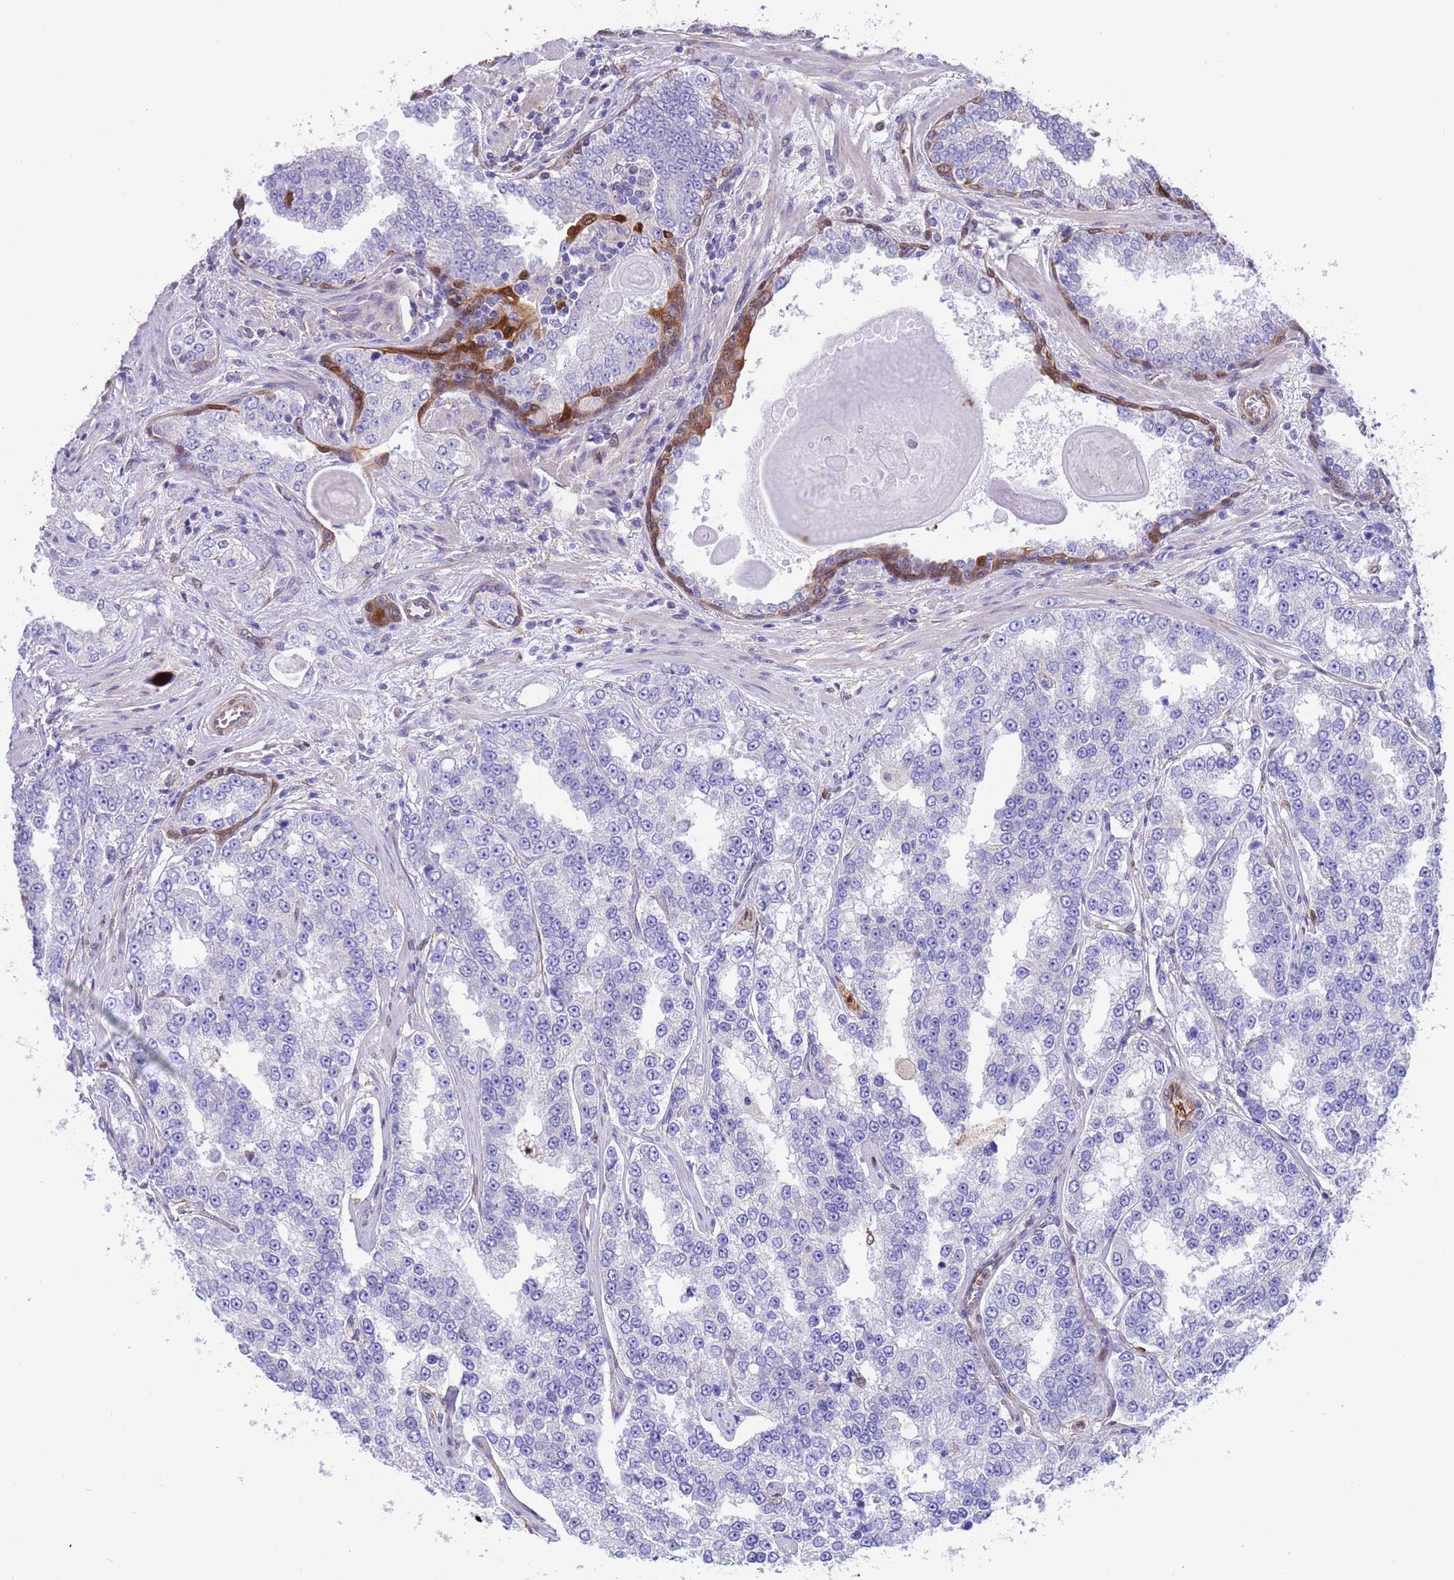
{"staining": {"intensity": "negative", "quantity": "none", "location": "none"}, "tissue": "prostate cancer", "cell_type": "Tumor cells", "image_type": "cancer", "snomed": [{"axis": "morphology", "description": "Normal tissue, NOS"}, {"axis": "morphology", "description": "Adenocarcinoma, High grade"}, {"axis": "topography", "description": "Prostate"}], "caption": "High power microscopy image of an immunohistochemistry photomicrograph of prostate adenocarcinoma (high-grade), revealing no significant expression in tumor cells. (DAB IHC, high magnification).", "gene": "C6orf47", "patient": {"sex": "male", "age": 83}}